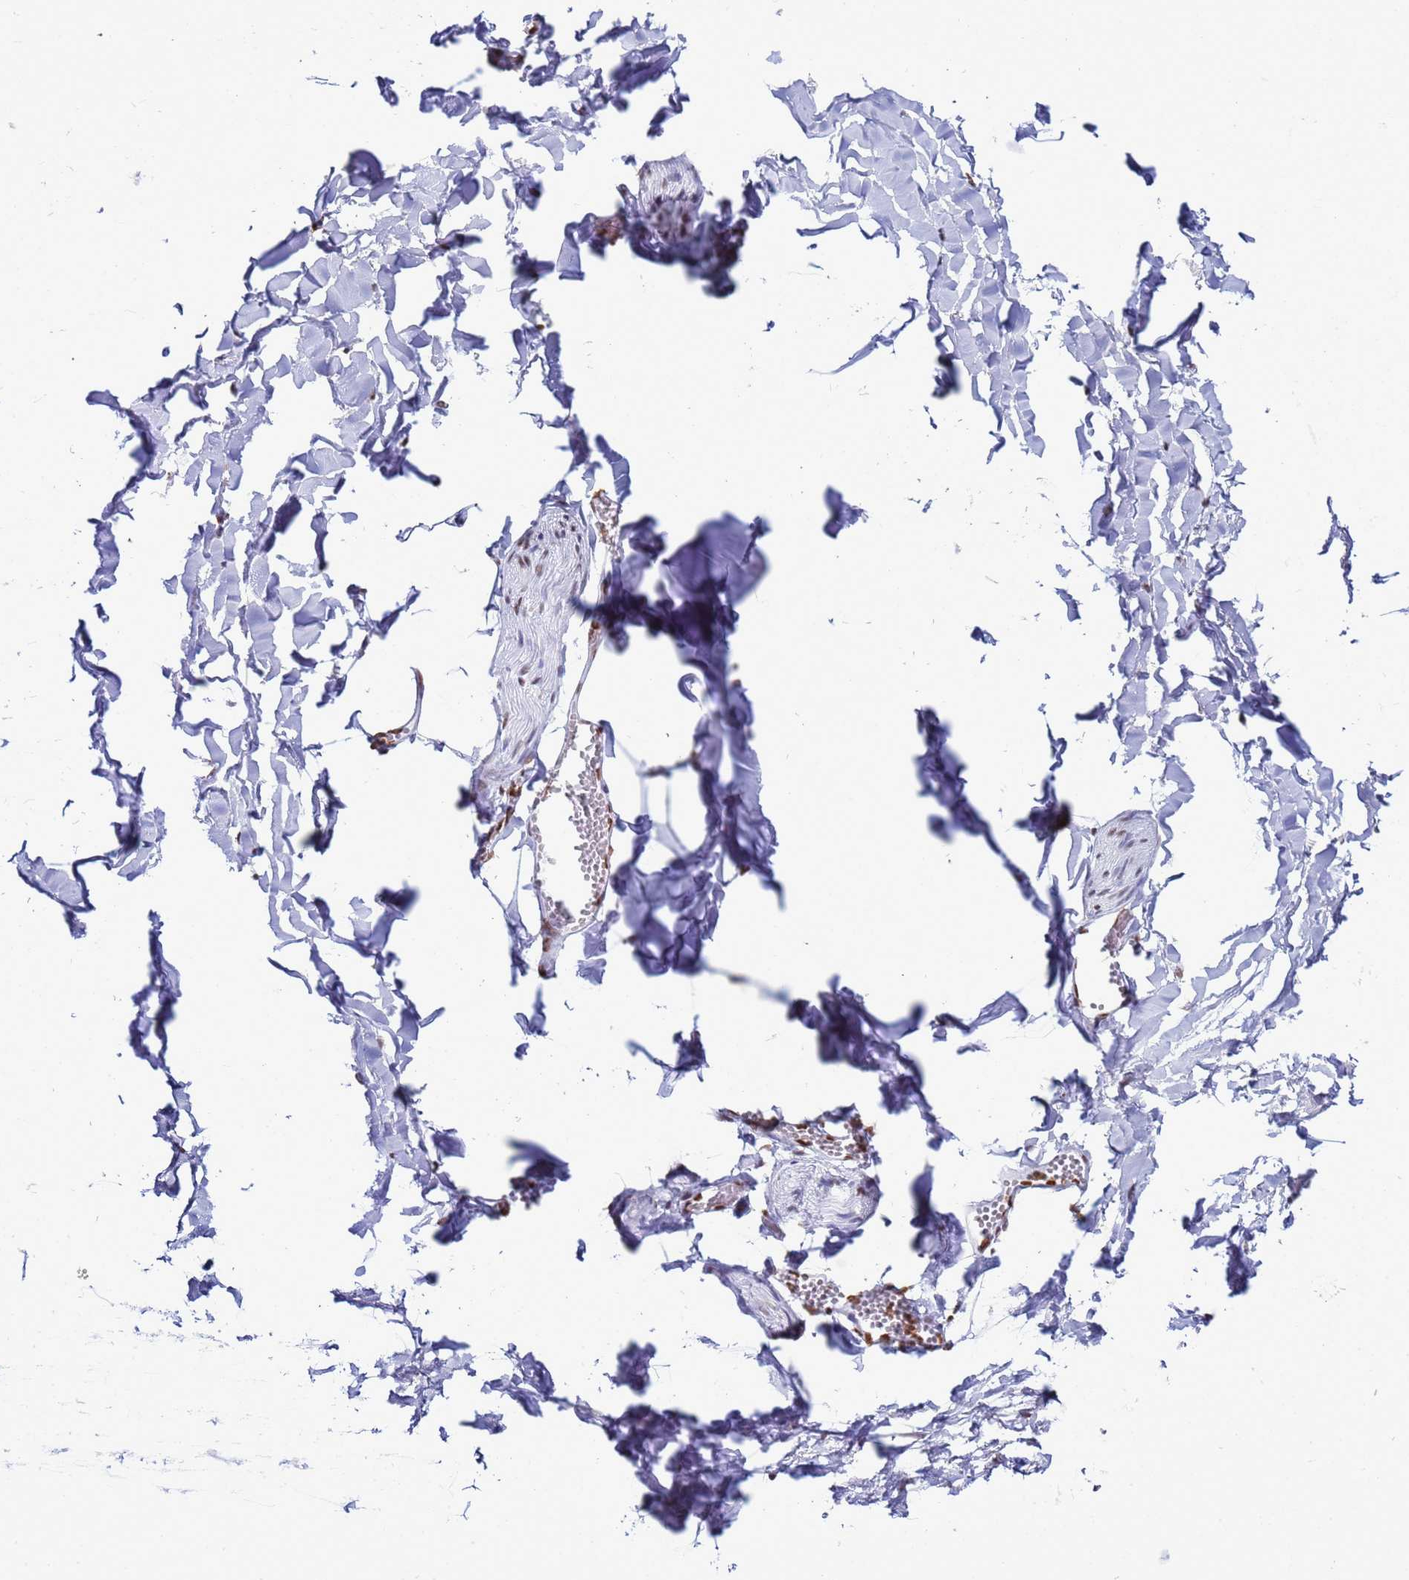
{"staining": {"intensity": "weak", "quantity": ">75%", "location": "nuclear"}, "tissue": "adipose tissue", "cell_type": "Adipocytes", "image_type": "normal", "snomed": [{"axis": "morphology", "description": "Normal tissue, NOS"}, {"axis": "topography", "description": "Gallbladder"}, {"axis": "topography", "description": "Peripheral nerve tissue"}], "caption": "This photomicrograph displays immunohistochemistry (IHC) staining of unremarkable human adipose tissue, with low weak nuclear positivity in approximately >75% of adipocytes.", "gene": "RALY", "patient": {"sex": "male", "age": 38}}